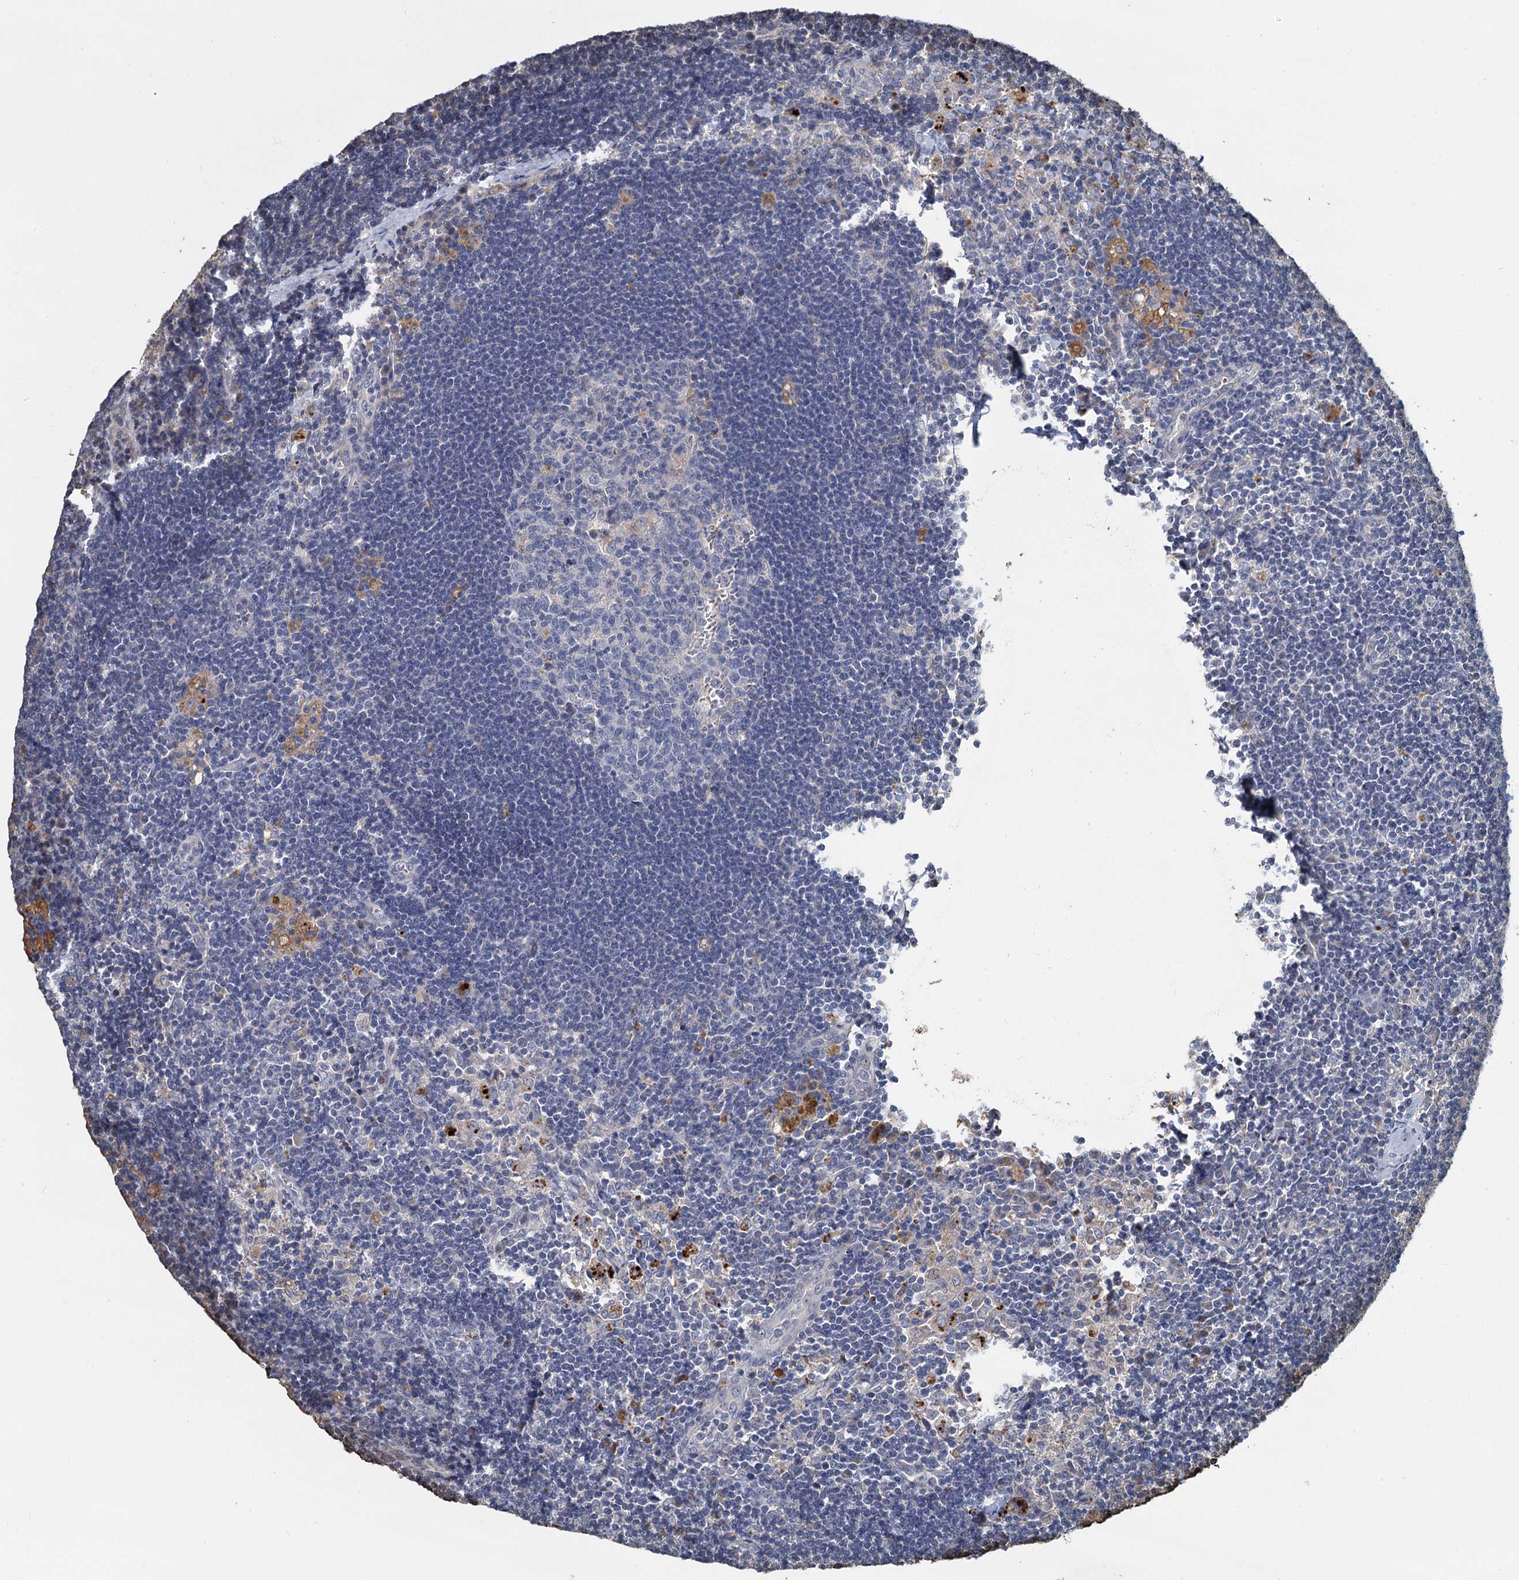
{"staining": {"intensity": "negative", "quantity": "none", "location": "none"}, "tissue": "lymph node", "cell_type": "Germinal center cells", "image_type": "normal", "snomed": [{"axis": "morphology", "description": "Normal tissue, NOS"}, {"axis": "topography", "description": "Lymph node"}], "caption": "Human lymph node stained for a protein using immunohistochemistry displays no expression in germinal center cells.", "gene": "TCTN2", "patient": {"sex": "male", "age": 24}}